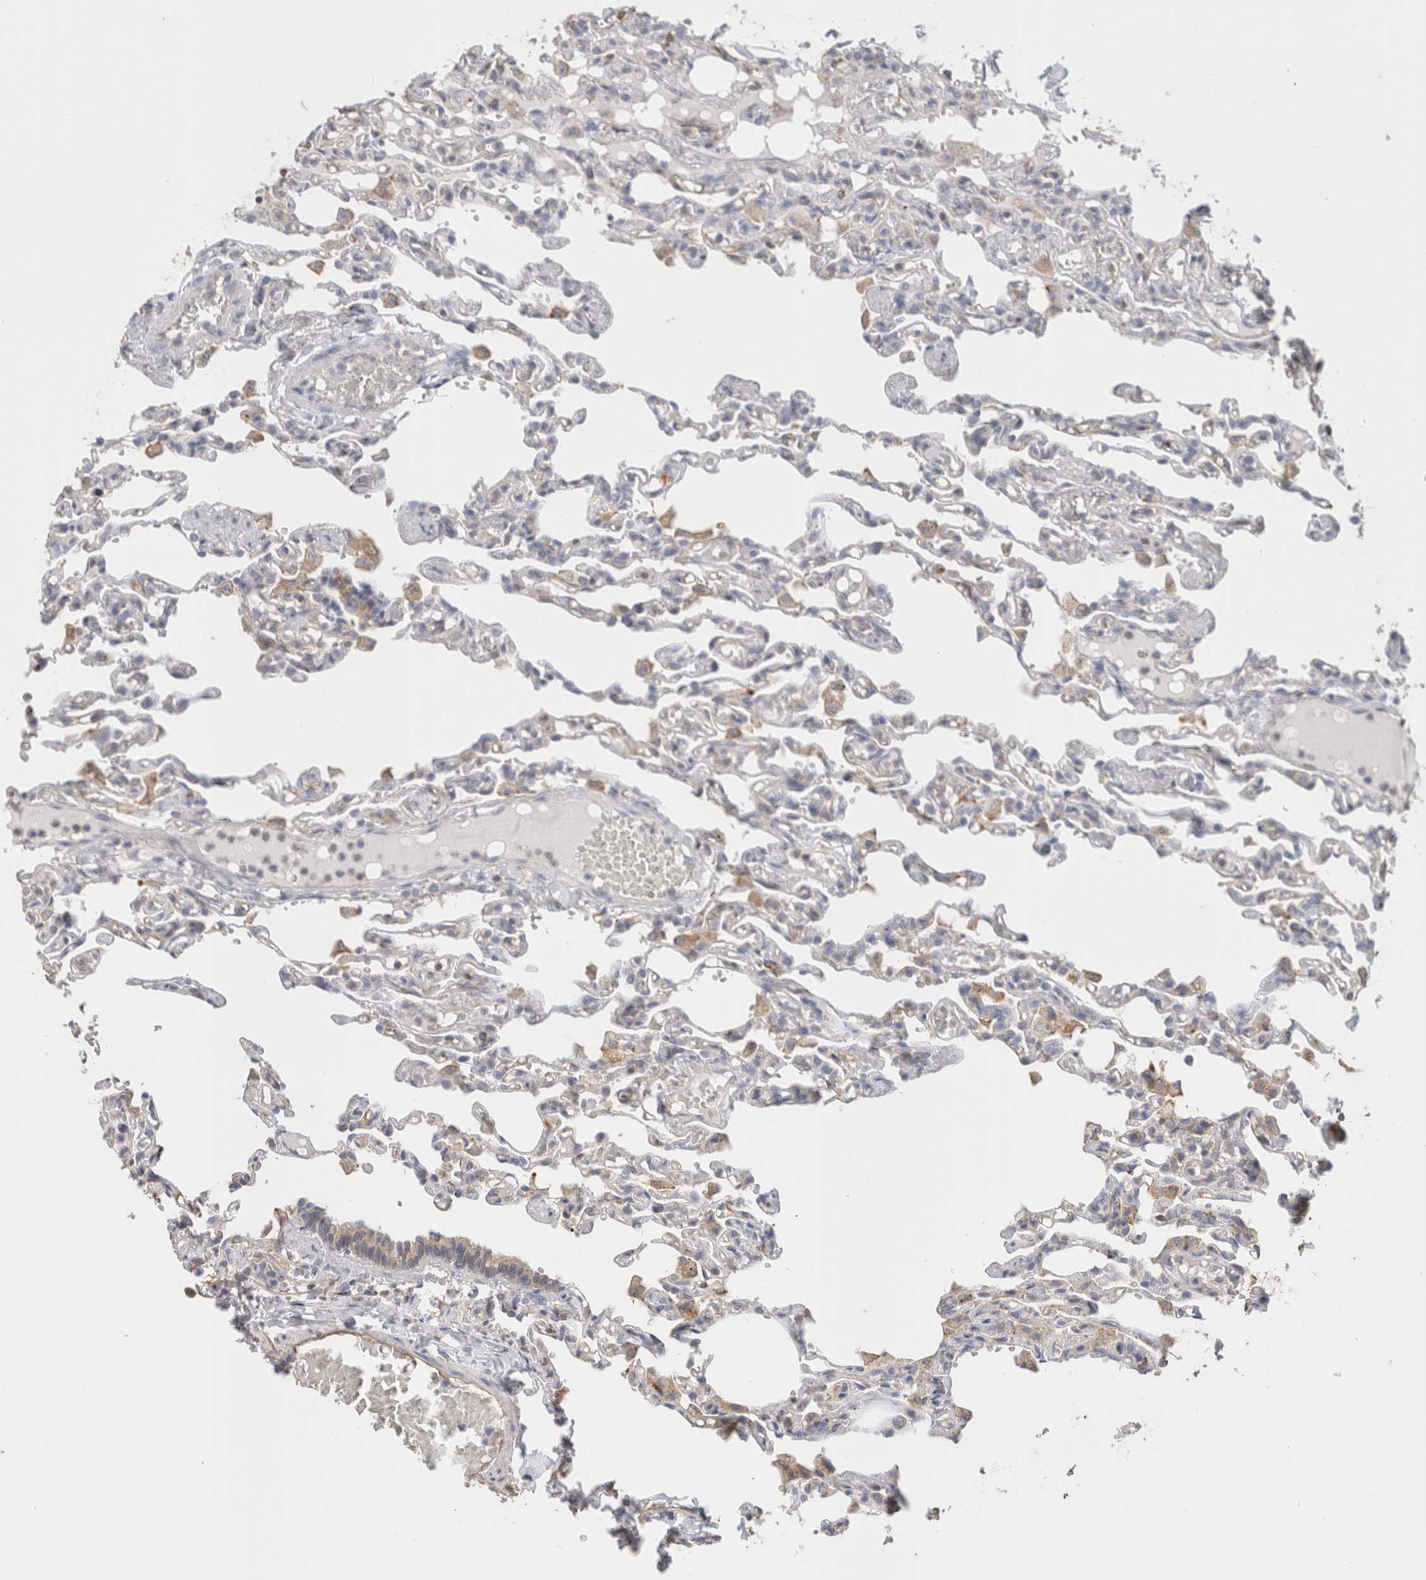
{"staining": {"intensity": "weak", "quantity": "<25%", "location": "cytoplasmic/membranous"}, "tissue": "lung", "cell_type": "Alveolar cells", "image_type": "normal", "snomed": [{"axis": "morphology", "description": "Normal tissue, NOS"}, {"axis": "topography", "description": "Lung"}], "caption": "A high-resolution image shows immunohistochemistry (IHC) staining of unremarkable lung, which exhibits no significant positivity in alveolar cells. (DAB immunohistochemistry visualized using brightfield microscopy, high magnification).", "gene": "CFAP418", "patient": {"sex": "male", "age": 21}}